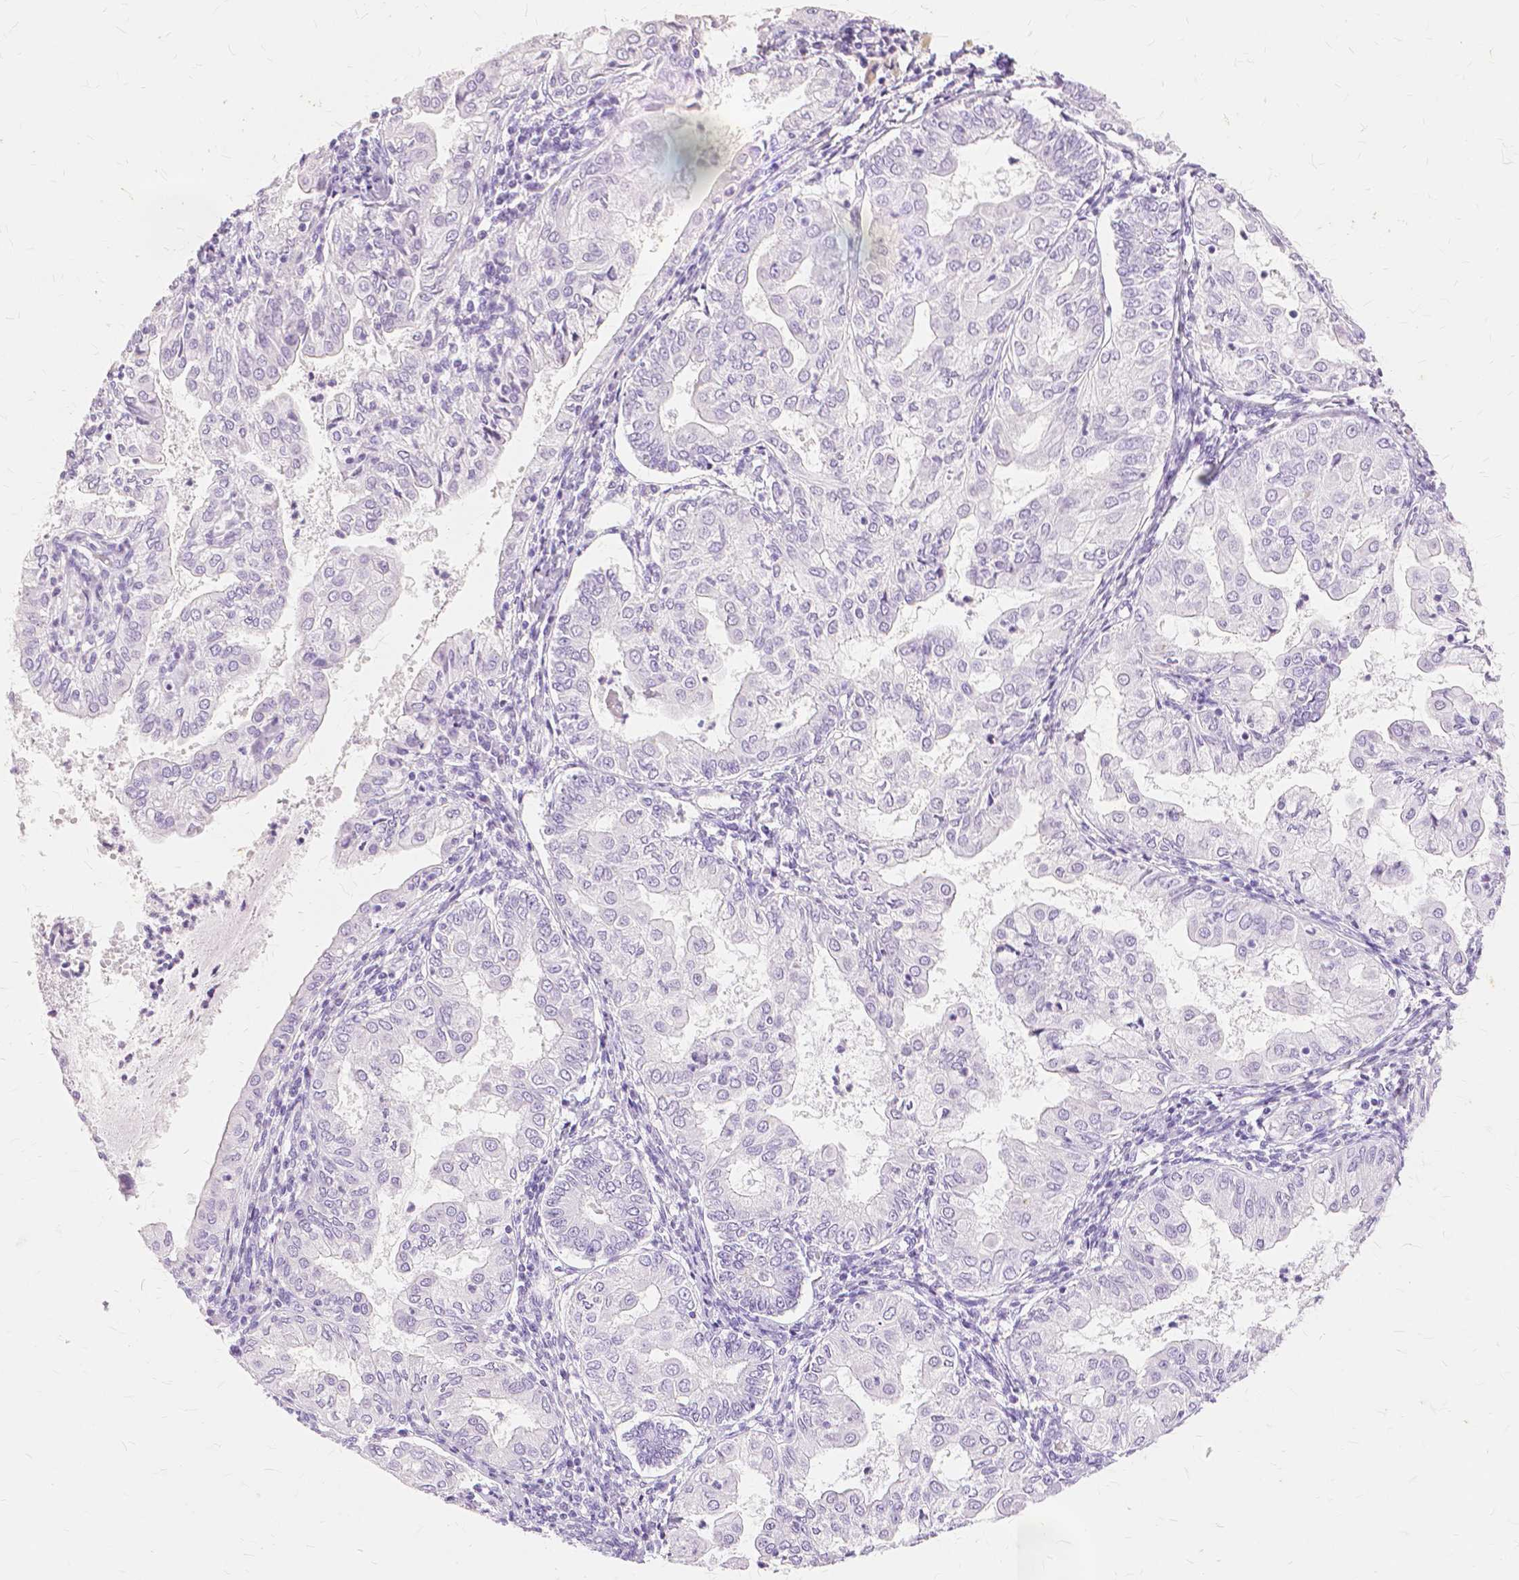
{"staining": {"intensity": "negative", "quantity": "none", "location": "none"}, "tissue": "endometrial cancer", "cell_type": "Tumor cells", "image_type": "cancer", "snomed": [{"axis": "morphology", "description": "Adenocarcinoma, NOS"}, {"axis": "topography", "description": "Endometrium"}], "caption": "Image shows no significant protein expression in tumor cells of endometrial cancer (adenocarcinoma).", "gene": "TGM1", "patient": {"sex": "female", "age": 68}}